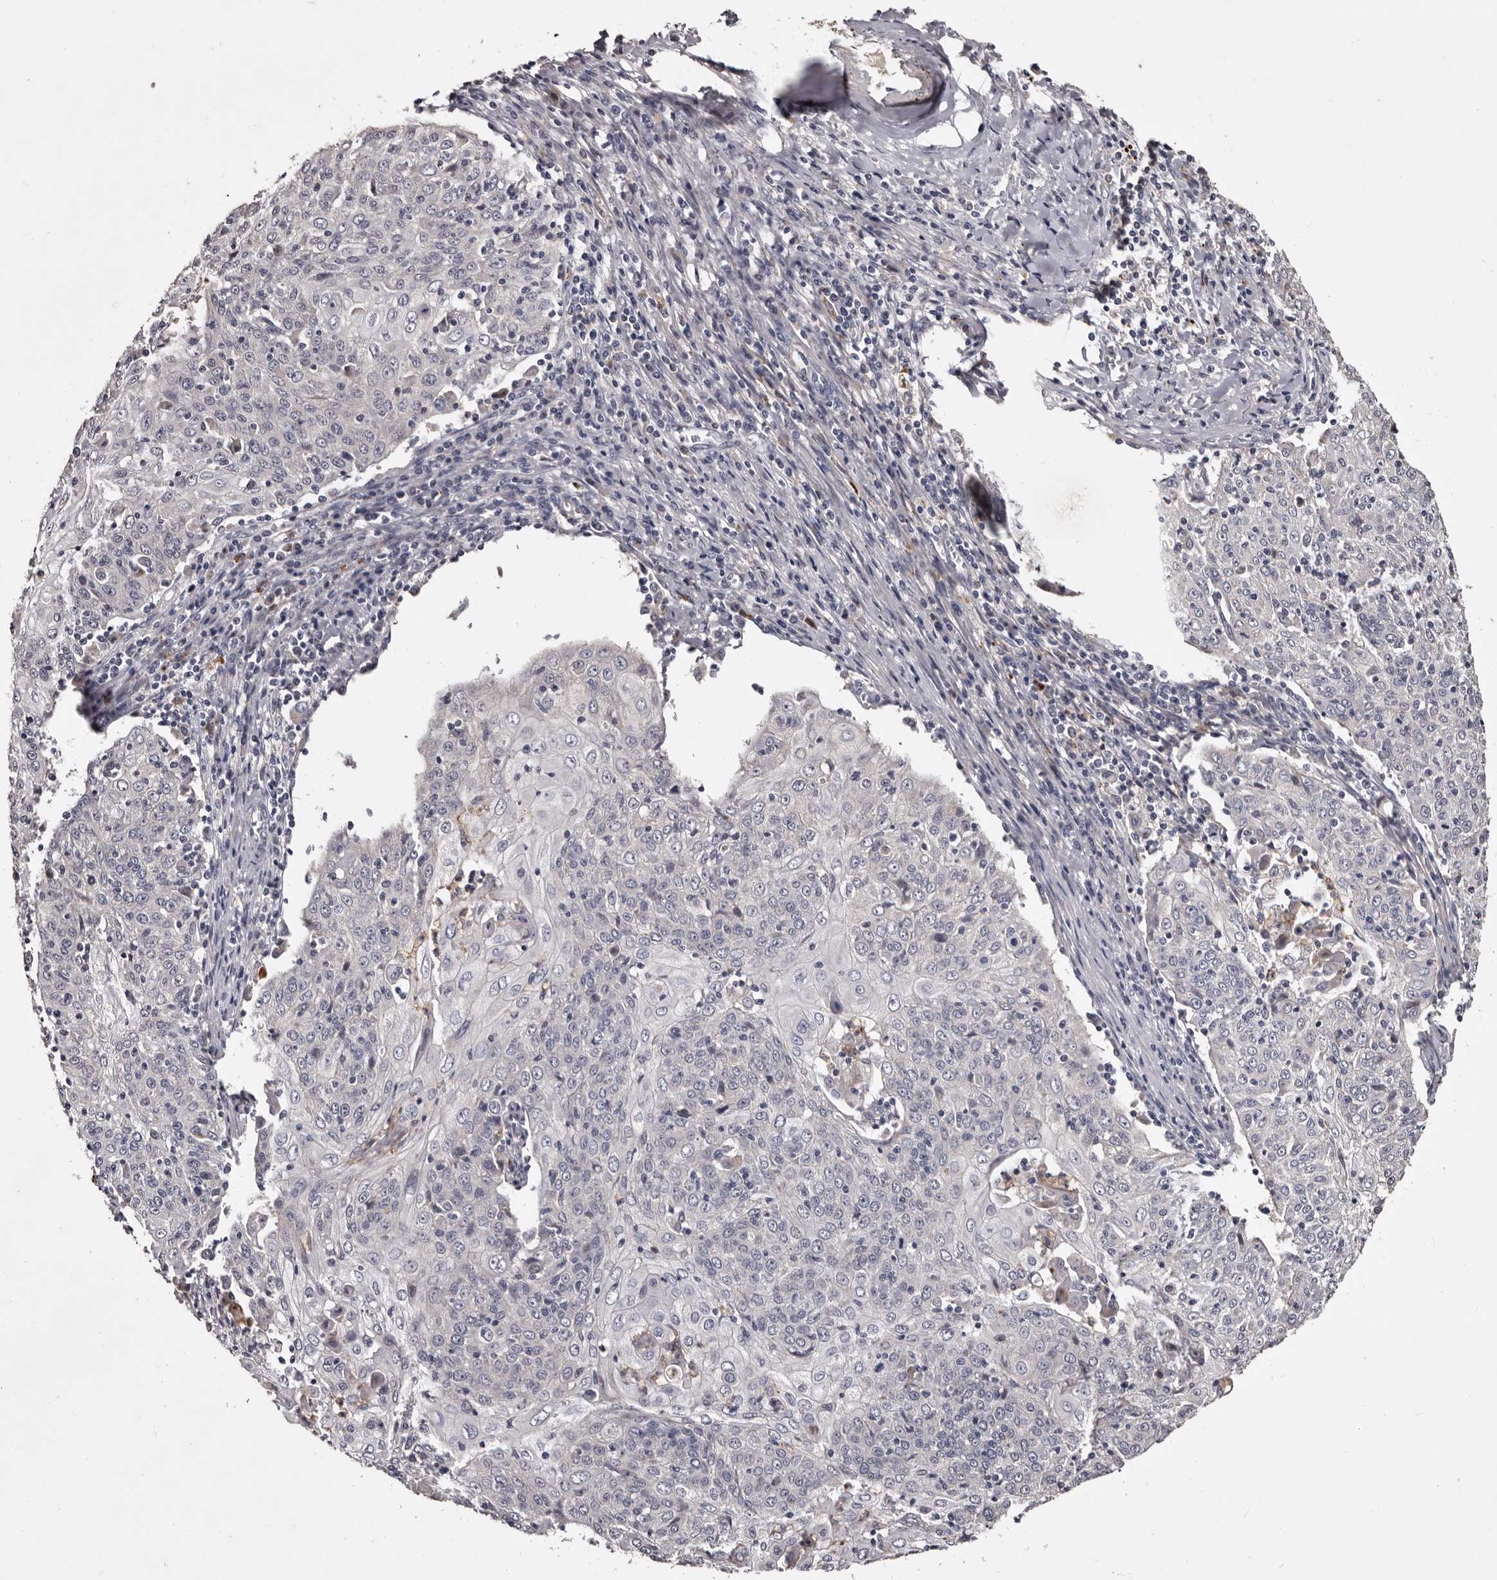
{"staining": {"intensity": "negative", "quantity": "none", "location": "none"}, "tissue": "cervical cancer", "cell_type": "Tumor cells", "image_type": "cancer", "snomed": [{"axis": "morphology", "description": "Squamous cell carcinoma, NOS"}, {"axis": "topography", "description": "Cervix"}], "caption": "This photomicrograph is of cervical squamous cell carcinoma stained with immunohistochemistry (IHC) to label a protein in brown with the nuclei are counter-stained blue. There is no staining in tumor cells.", "gene": "SLC10A4", "patient": {"sex": "female", "age": 48}}